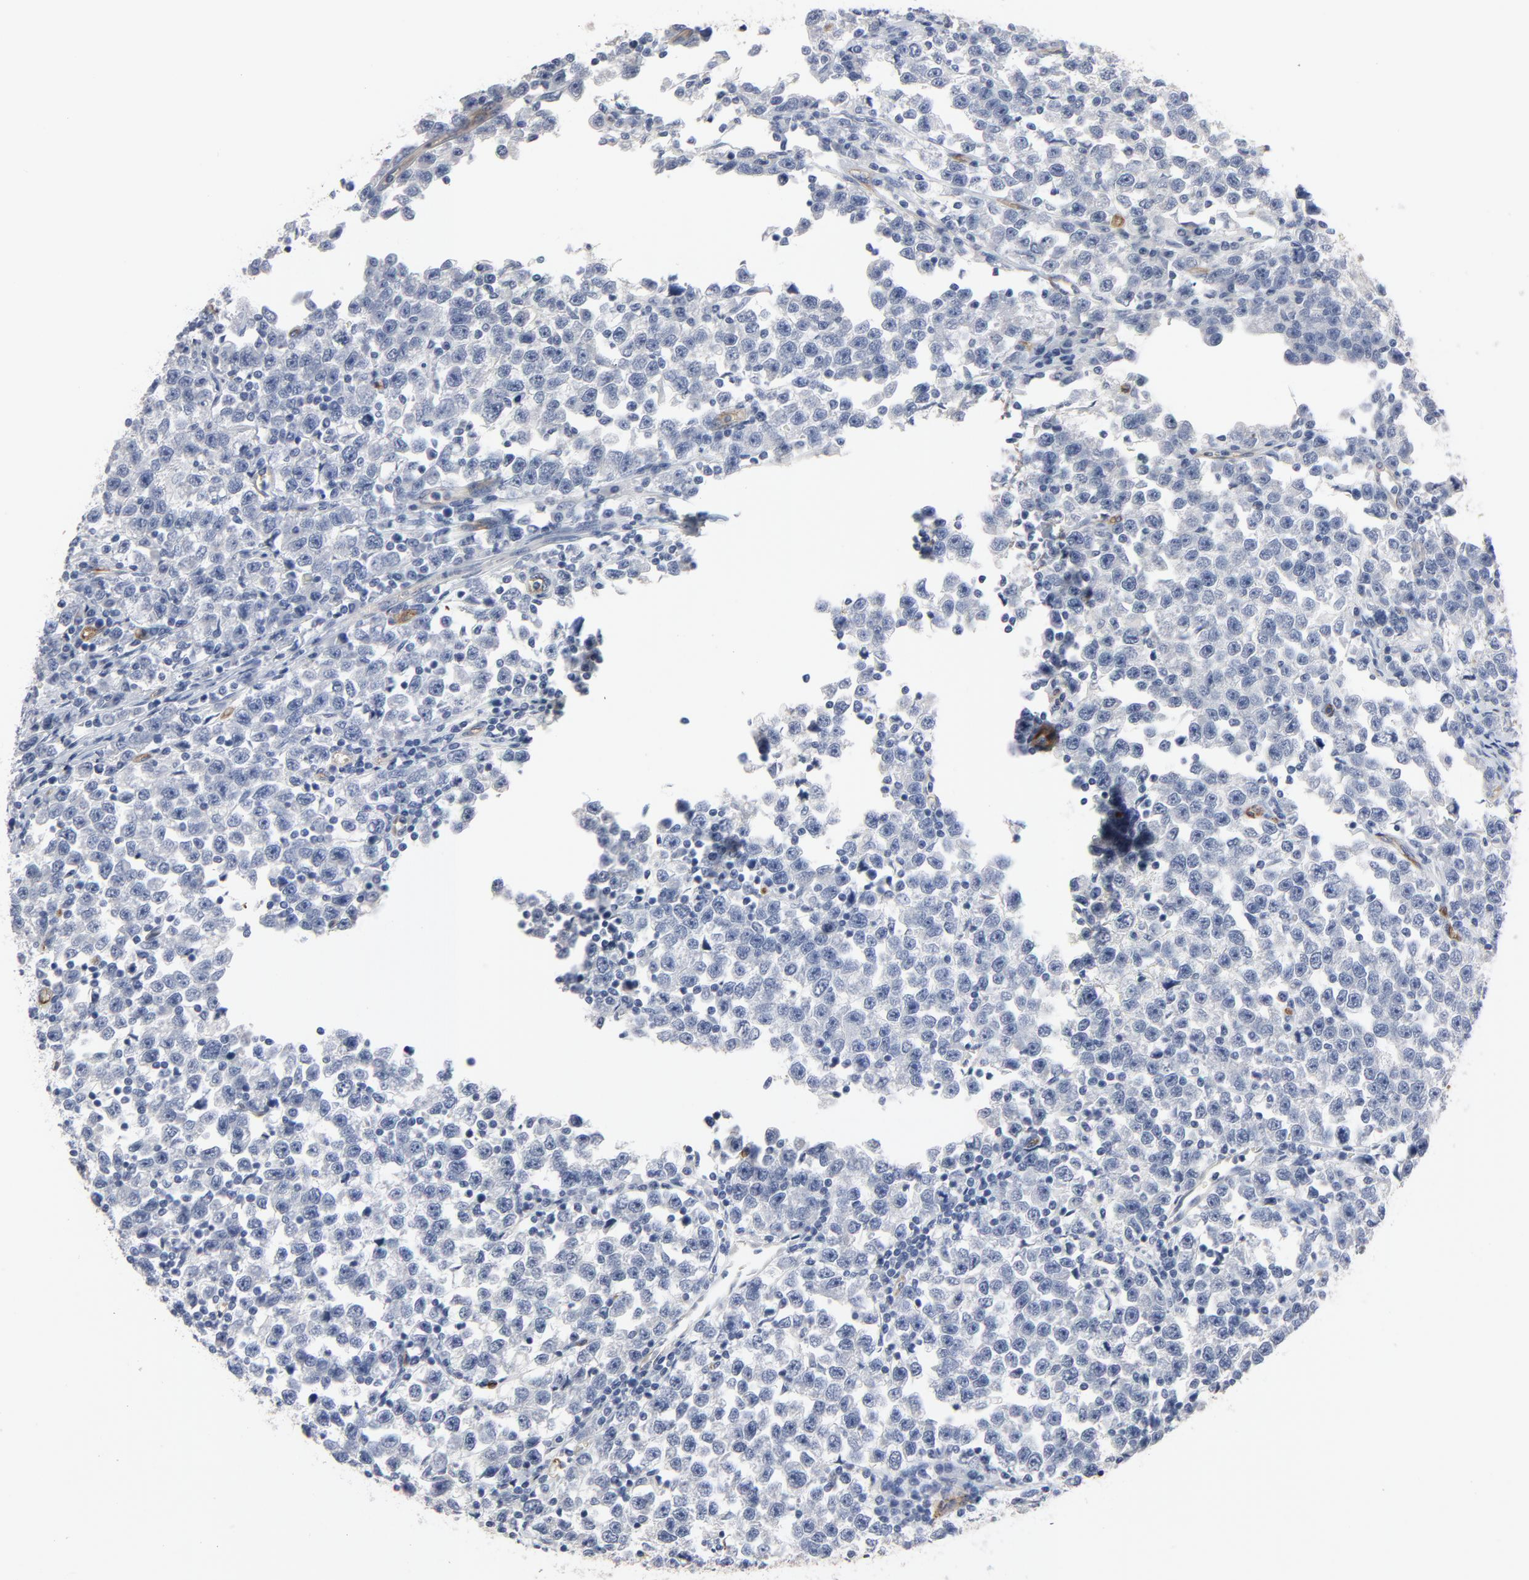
{"staining": {"intensity": "negative", "quantity": "none", "location": "none"}, "tissue": "testis cancer", "cell_type": "Tumor cells", "image_type": "cancer", "snomed": [{"axis": "morphology", "description": "Seminoma, NOS"}, {"axis": "topography", "description": "Testis"}], "caption": "Immunohistochemical staining of seminoma (testis) reveals no significant expression in tumor cells.", "gene": "KDR", "patient": {"sex": "male", "age": 43}}